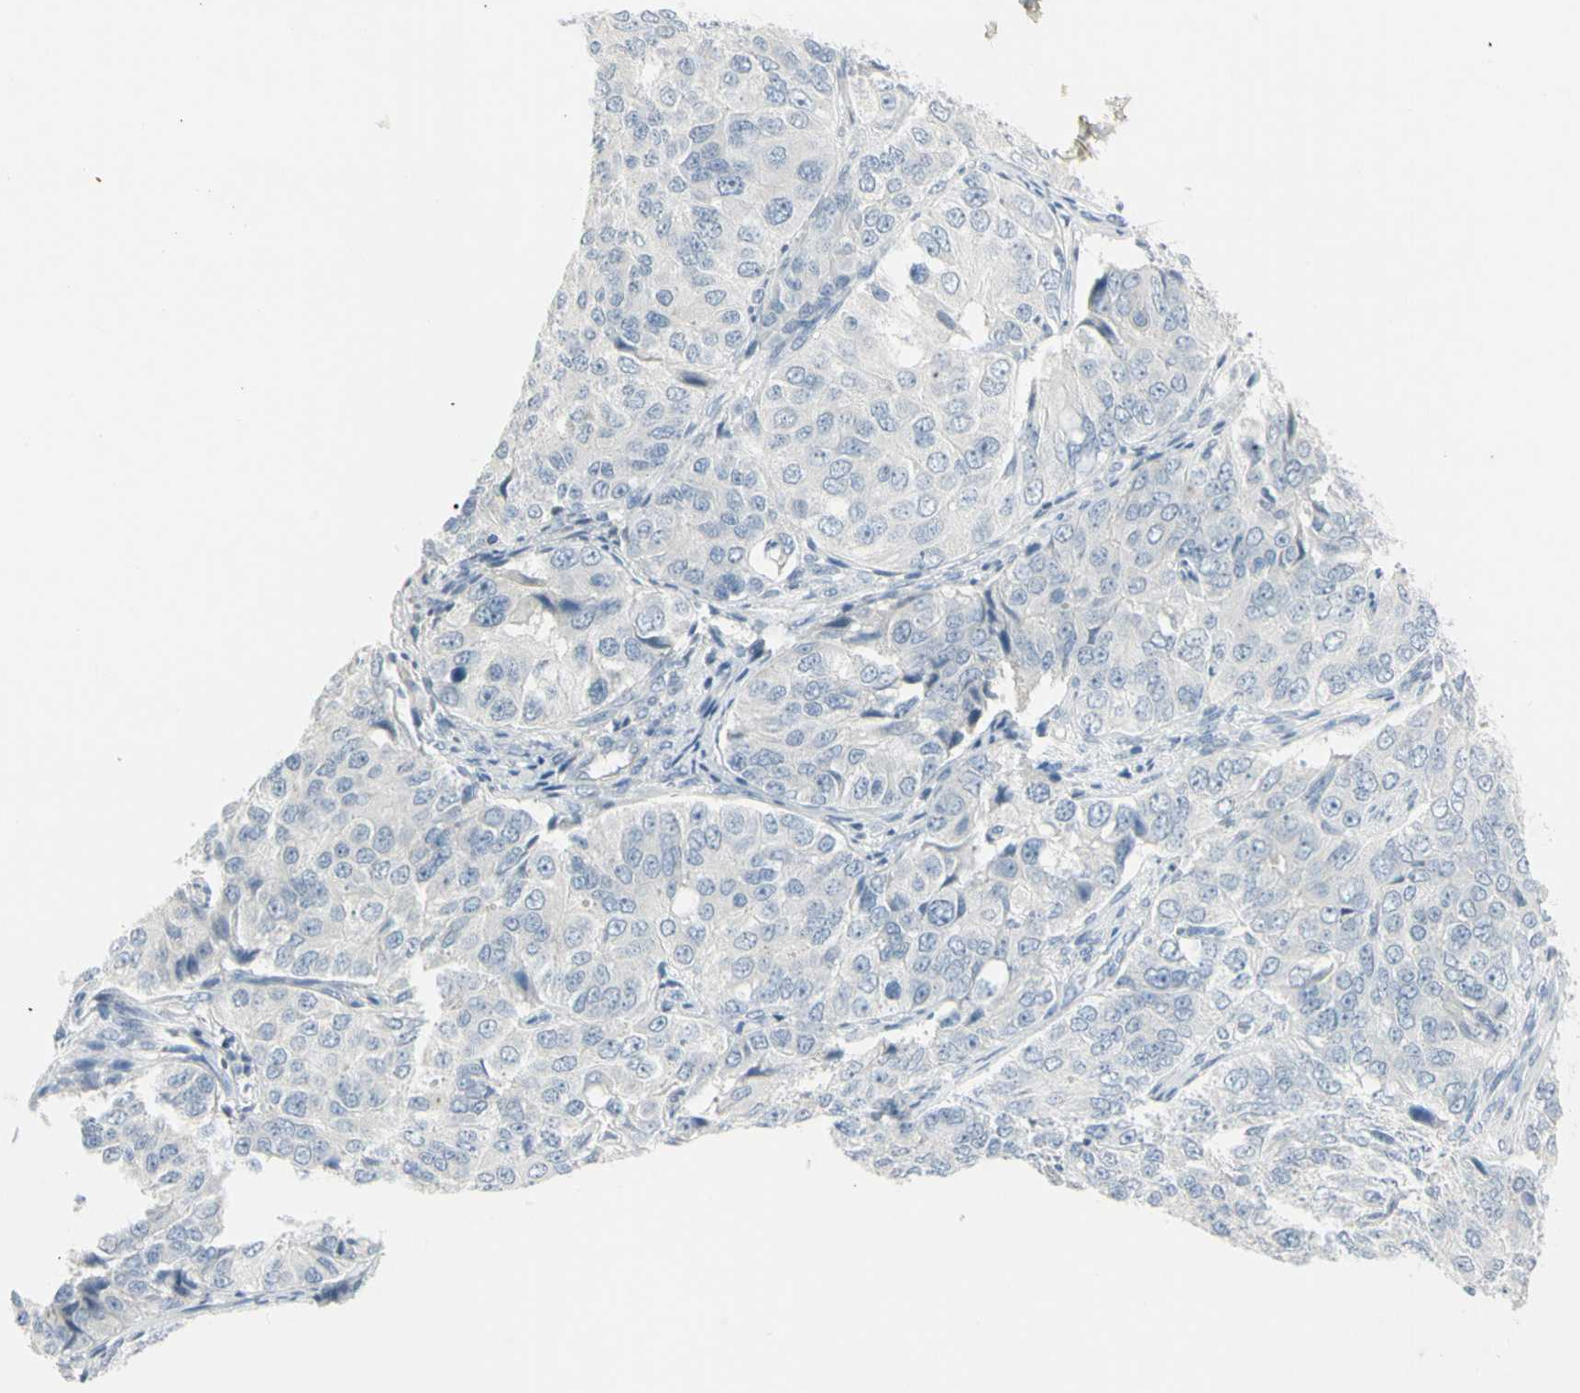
{"staining": {"intensity": "negative", "quantity": "none", "location": "none"}, "tissue": "ovarian cancer", "cell_type": "Tumor cells", "image_type": "cancer", "snomed": [{"axis": "morphology", "description": "Carcinoma, endometroid"}, {"axis": "topography", "description": "Ovary"}], "caption": "This is an immunohistochemistry histopathology image of ovarian endometroid carcinoma. There is no staining in tumor cells.", "gene": "PIP", "patient": {"sex": "female", "age": 51}}